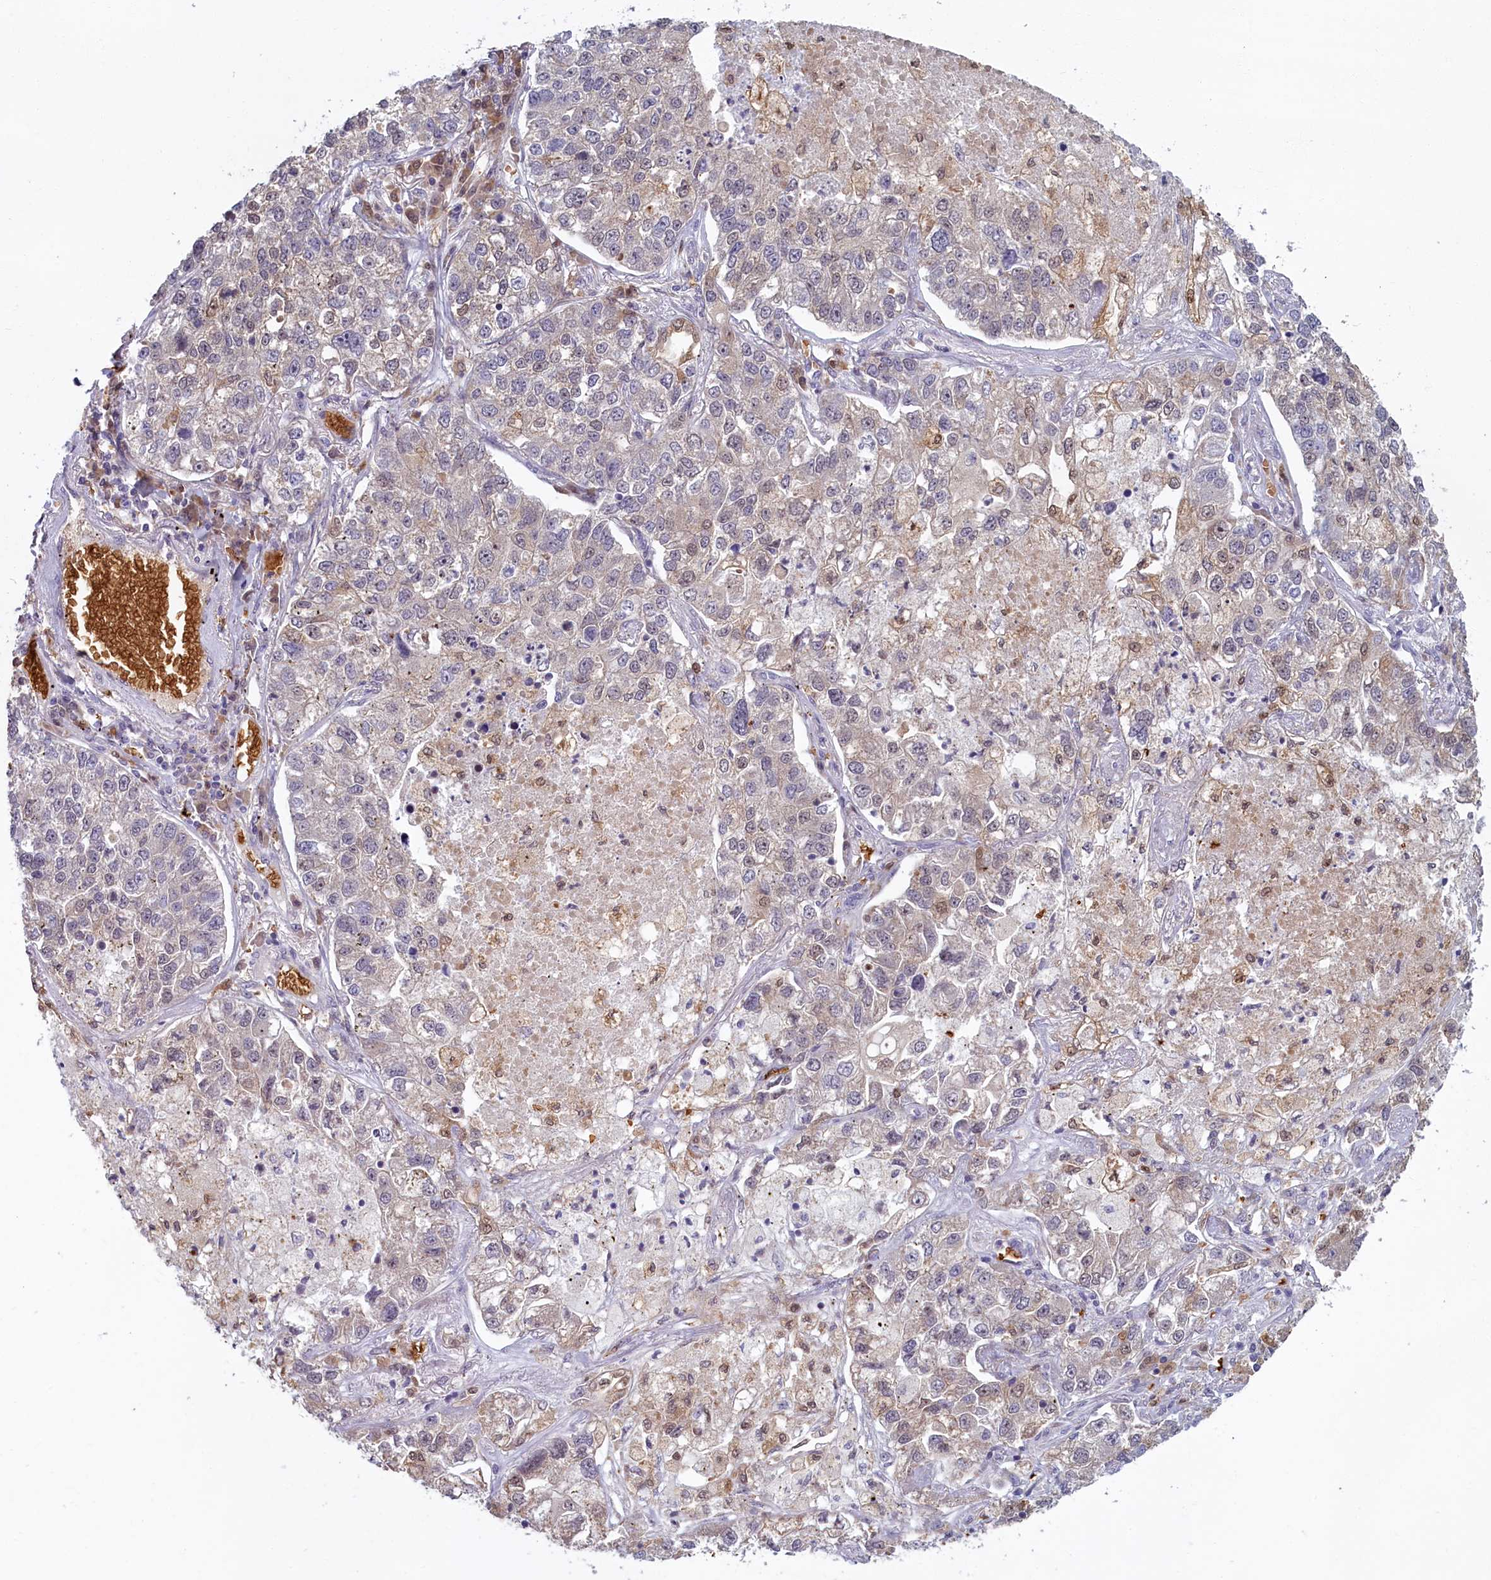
{"staining": {"intensity": "weak", "quantity": "<25%", "location": "cytoplasmic/membranous"}, "tissue": "lung cancer", "cell_type": "Tumor cells", "image_type": "cancer", "snomed": [{"axis": "morphology", "description": "Adenocarcinoma, NOS"}, {"axis": "topography", "description": "Lung"}], "caption": "Immunohistochemical staining of lung adenocarcinoma exhibits no significant expression in tumor cells.", "gene": "BLVRB", "patient": {"sex": "male", "age": 49}}